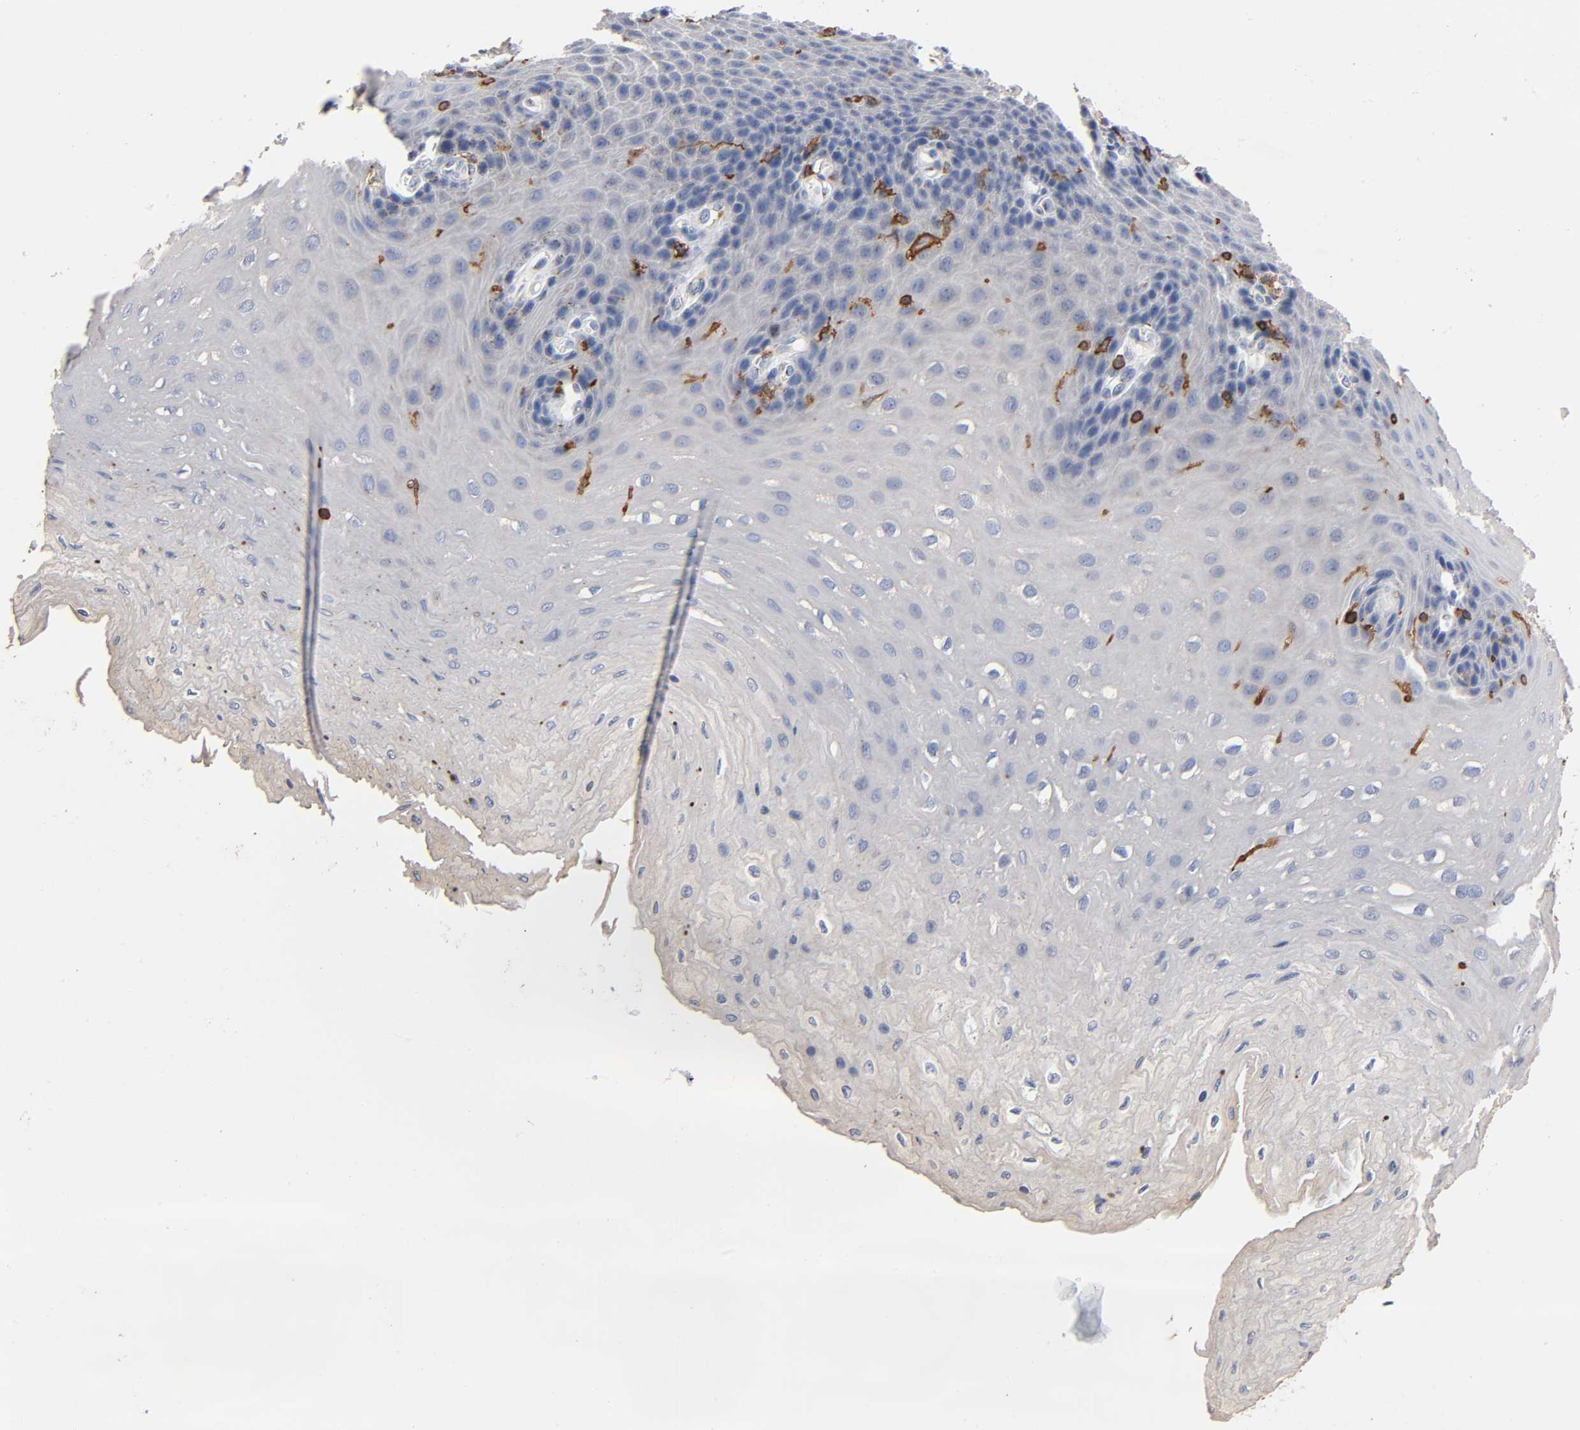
{"staining": {"intensity": "negative", "quantity": "none", "location": "none"}, "tissue": "esophagus", "cell_type": "Squamous epithelial cells", "image_type": "normal", "snomed": [{"axis": "morphology", "description": "Normal tissue, NOS"}, {"axis": "topography", "description": "Esophagus"}], "caption": "Photomicrograph shows no protein staining in squamous epithelial cells of unremarkable esophagus.", "gene": "CAPN10", "patient": {"sex": "female", "age": 72}}